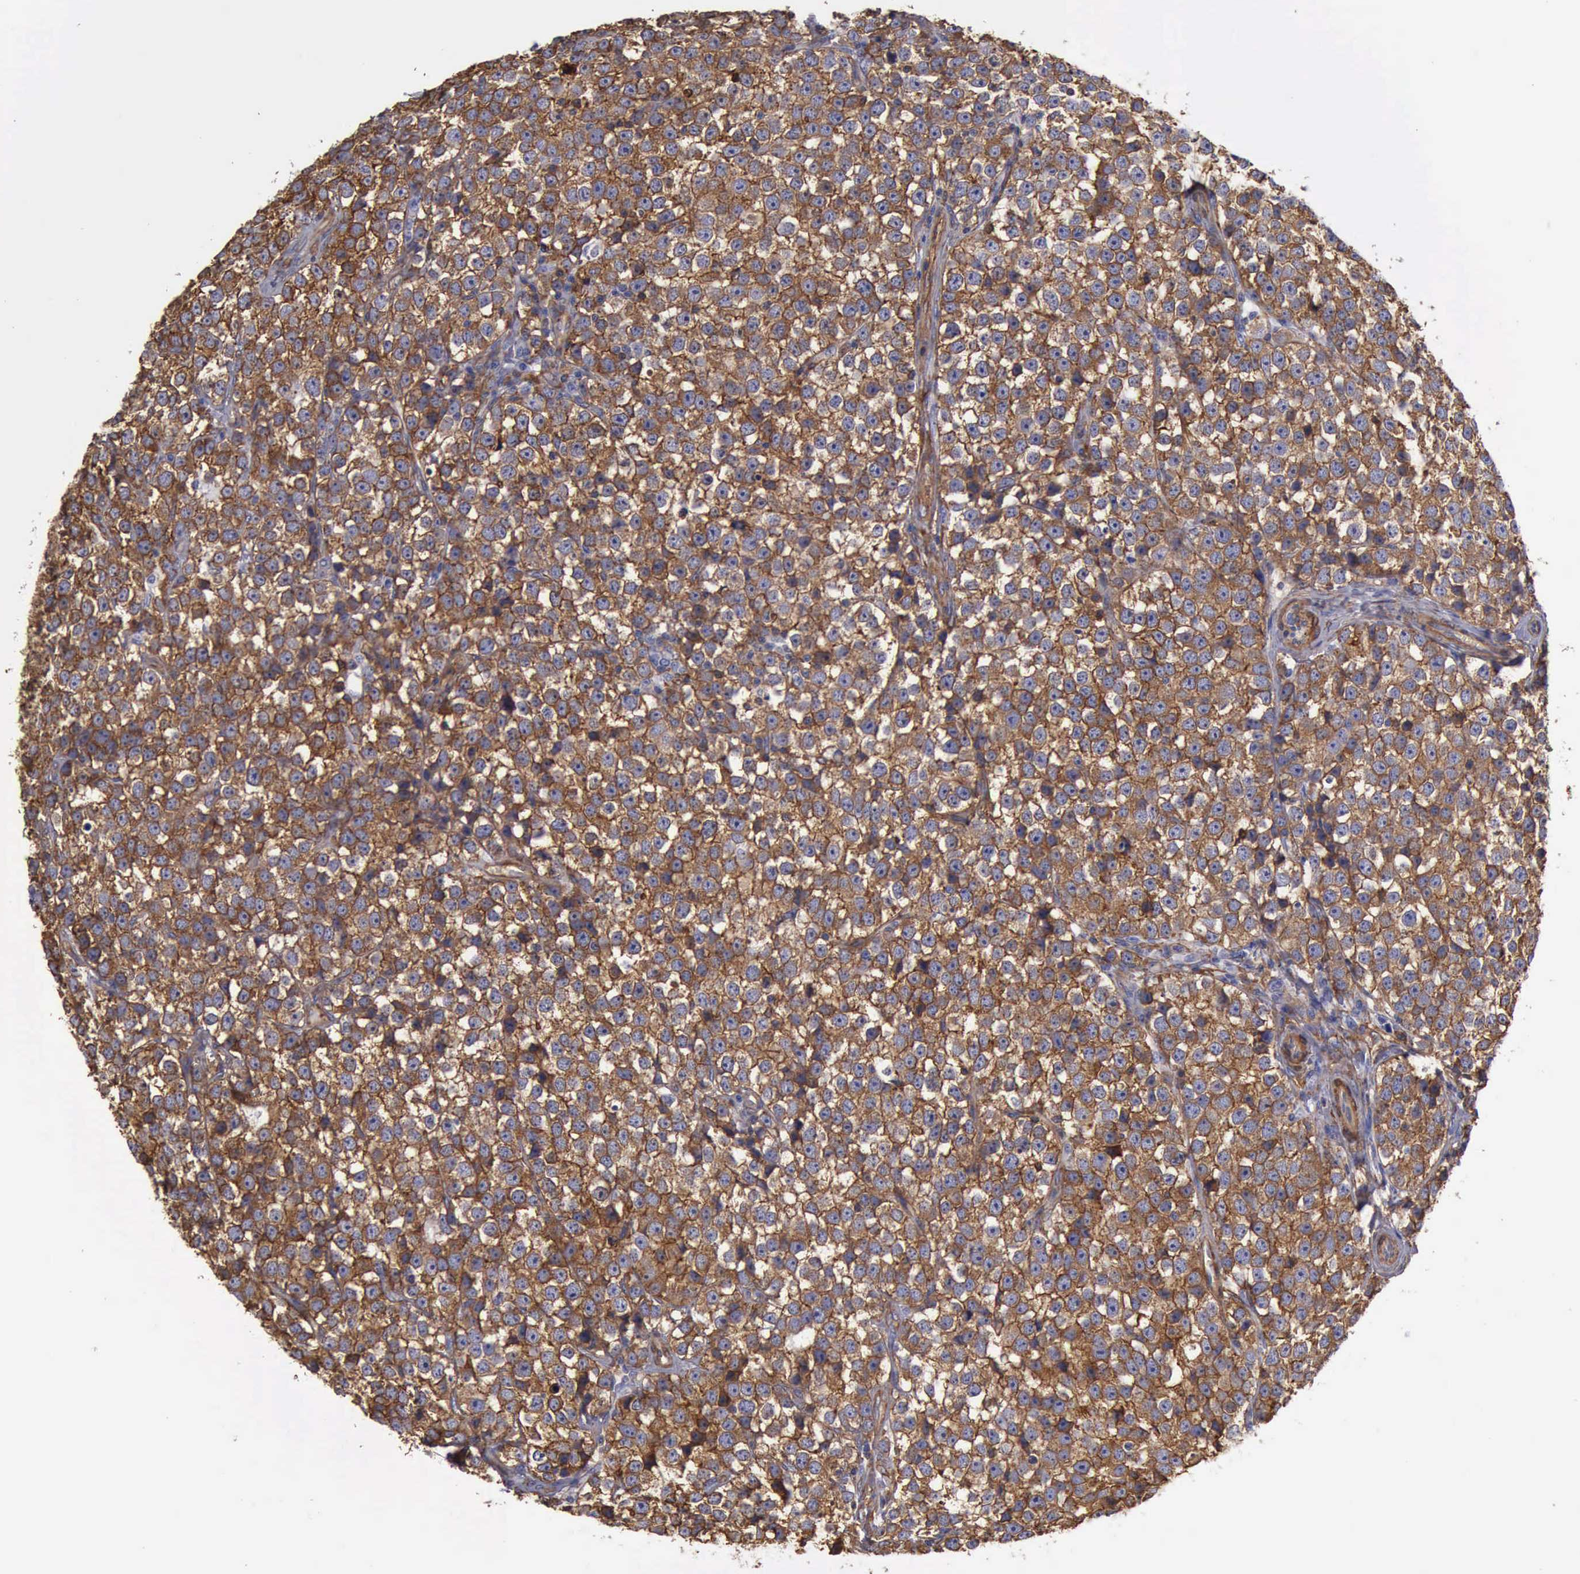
{"staining": {"intensity": "moderate", "quantity": ">75%", "location": "cytoplasmic/membranous"}, "tissue": "testis cancer", "cell_type": "Tumor cells", "image_type": "cancer", "snomed": [{"axis": "morphology", "description": "Seminoma, NOS"}, {"axis": "topography", "description": "Testis"}], "caption": "Tumor cells reveal moderate cytoplasmic/membranous staining in about >75% of cells in testis seminoma.", "gene": "FLNA", "patient": {"sex": "male", "age": 25}}